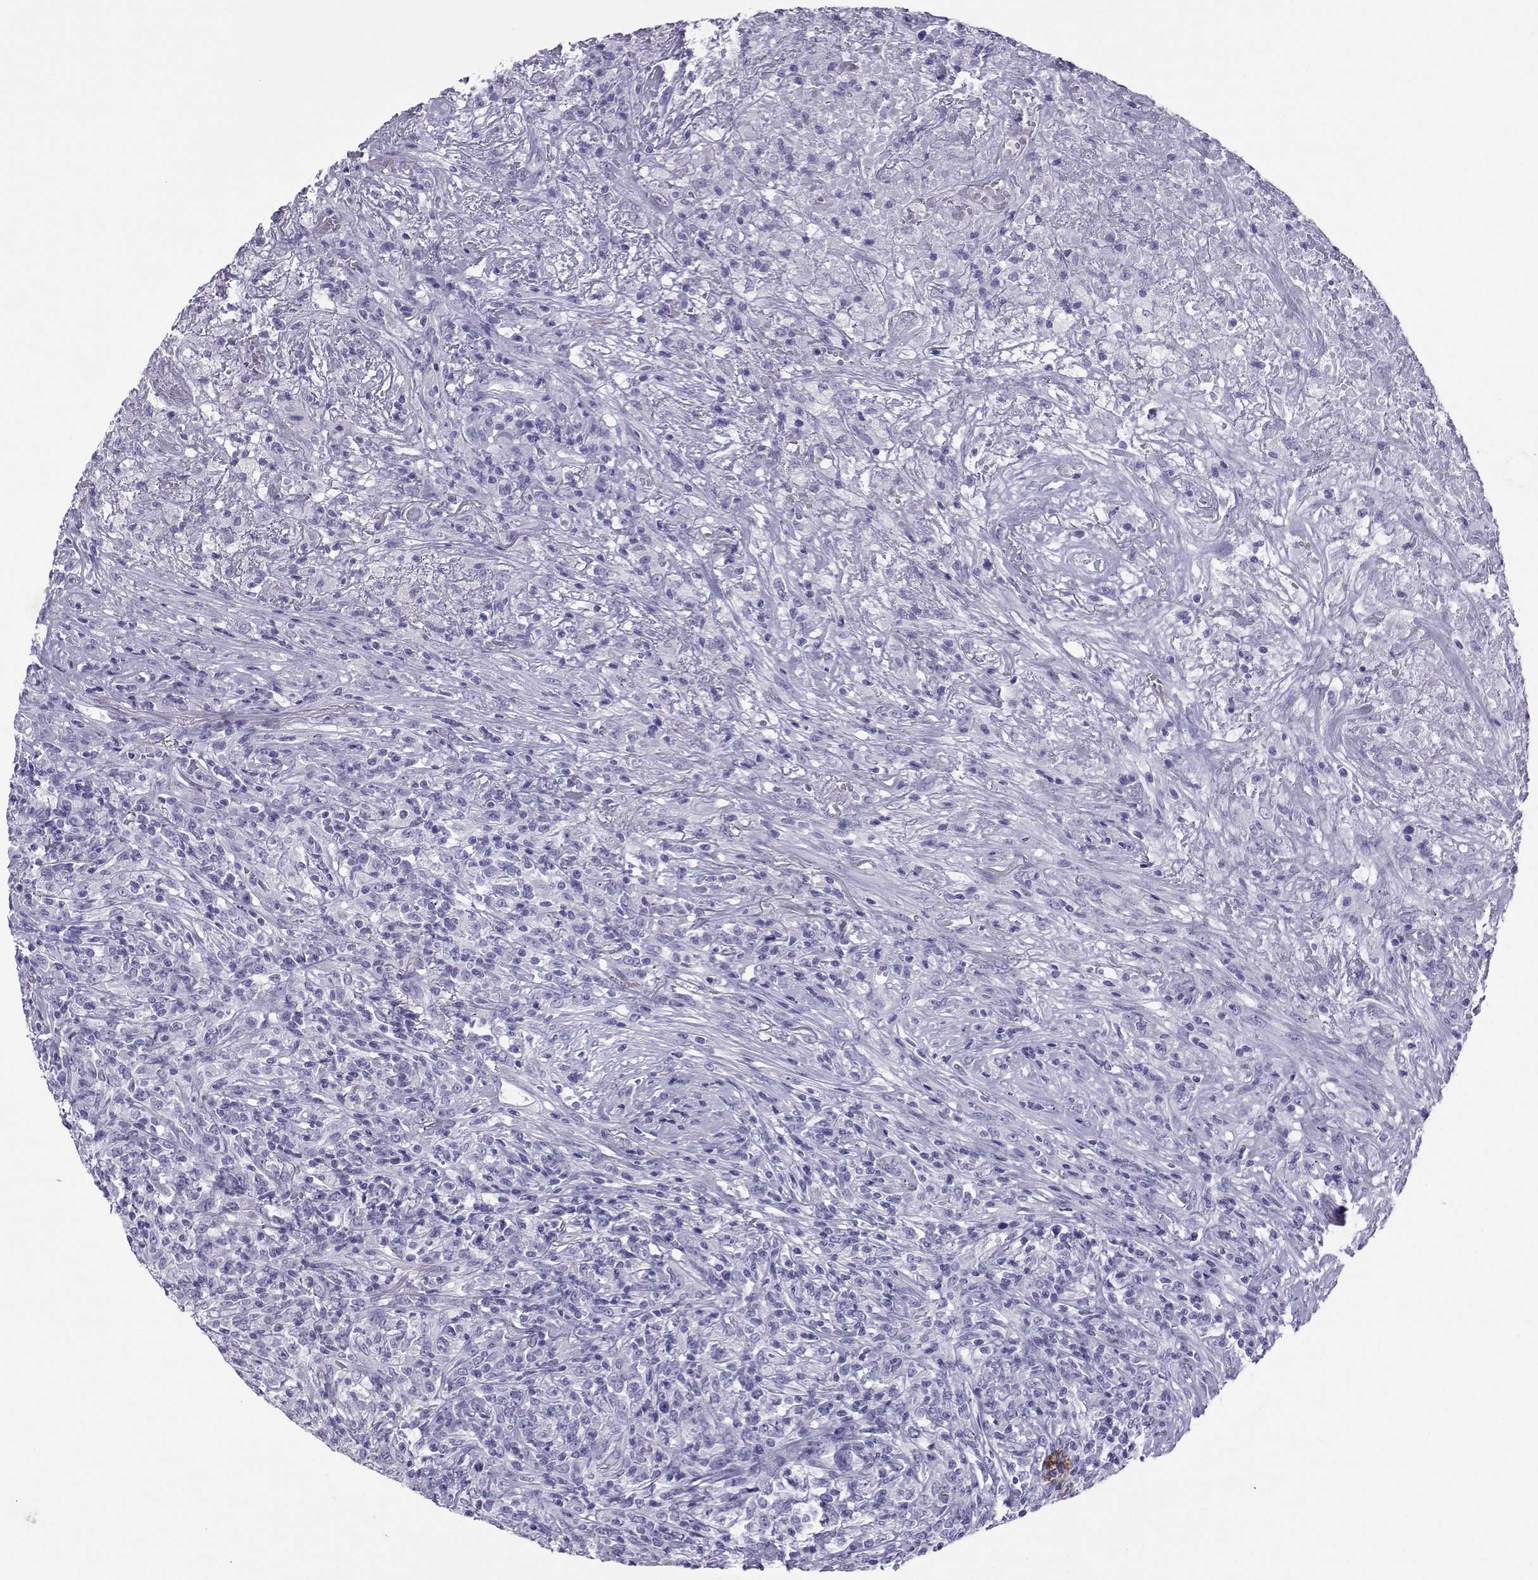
{"staining": {"intensity": "negative", "quantity": "none", "location": "none"}, "tissue": "lymphoma", "cell_type": "Tumor cells", "image_type": "cancer", "snomed": [{"axis": "morphology", "description": "Malignant lymphoma, non-Hodgkin's type, High grade"}, {"axis": "topography", "description": "Lung"}], "caption": "An image of lymphoma stained for a protein demonstrates no brown staining in tumor cells.", "gene": "LORICRIN", "patient": {"sex": "male", "age": 79}}